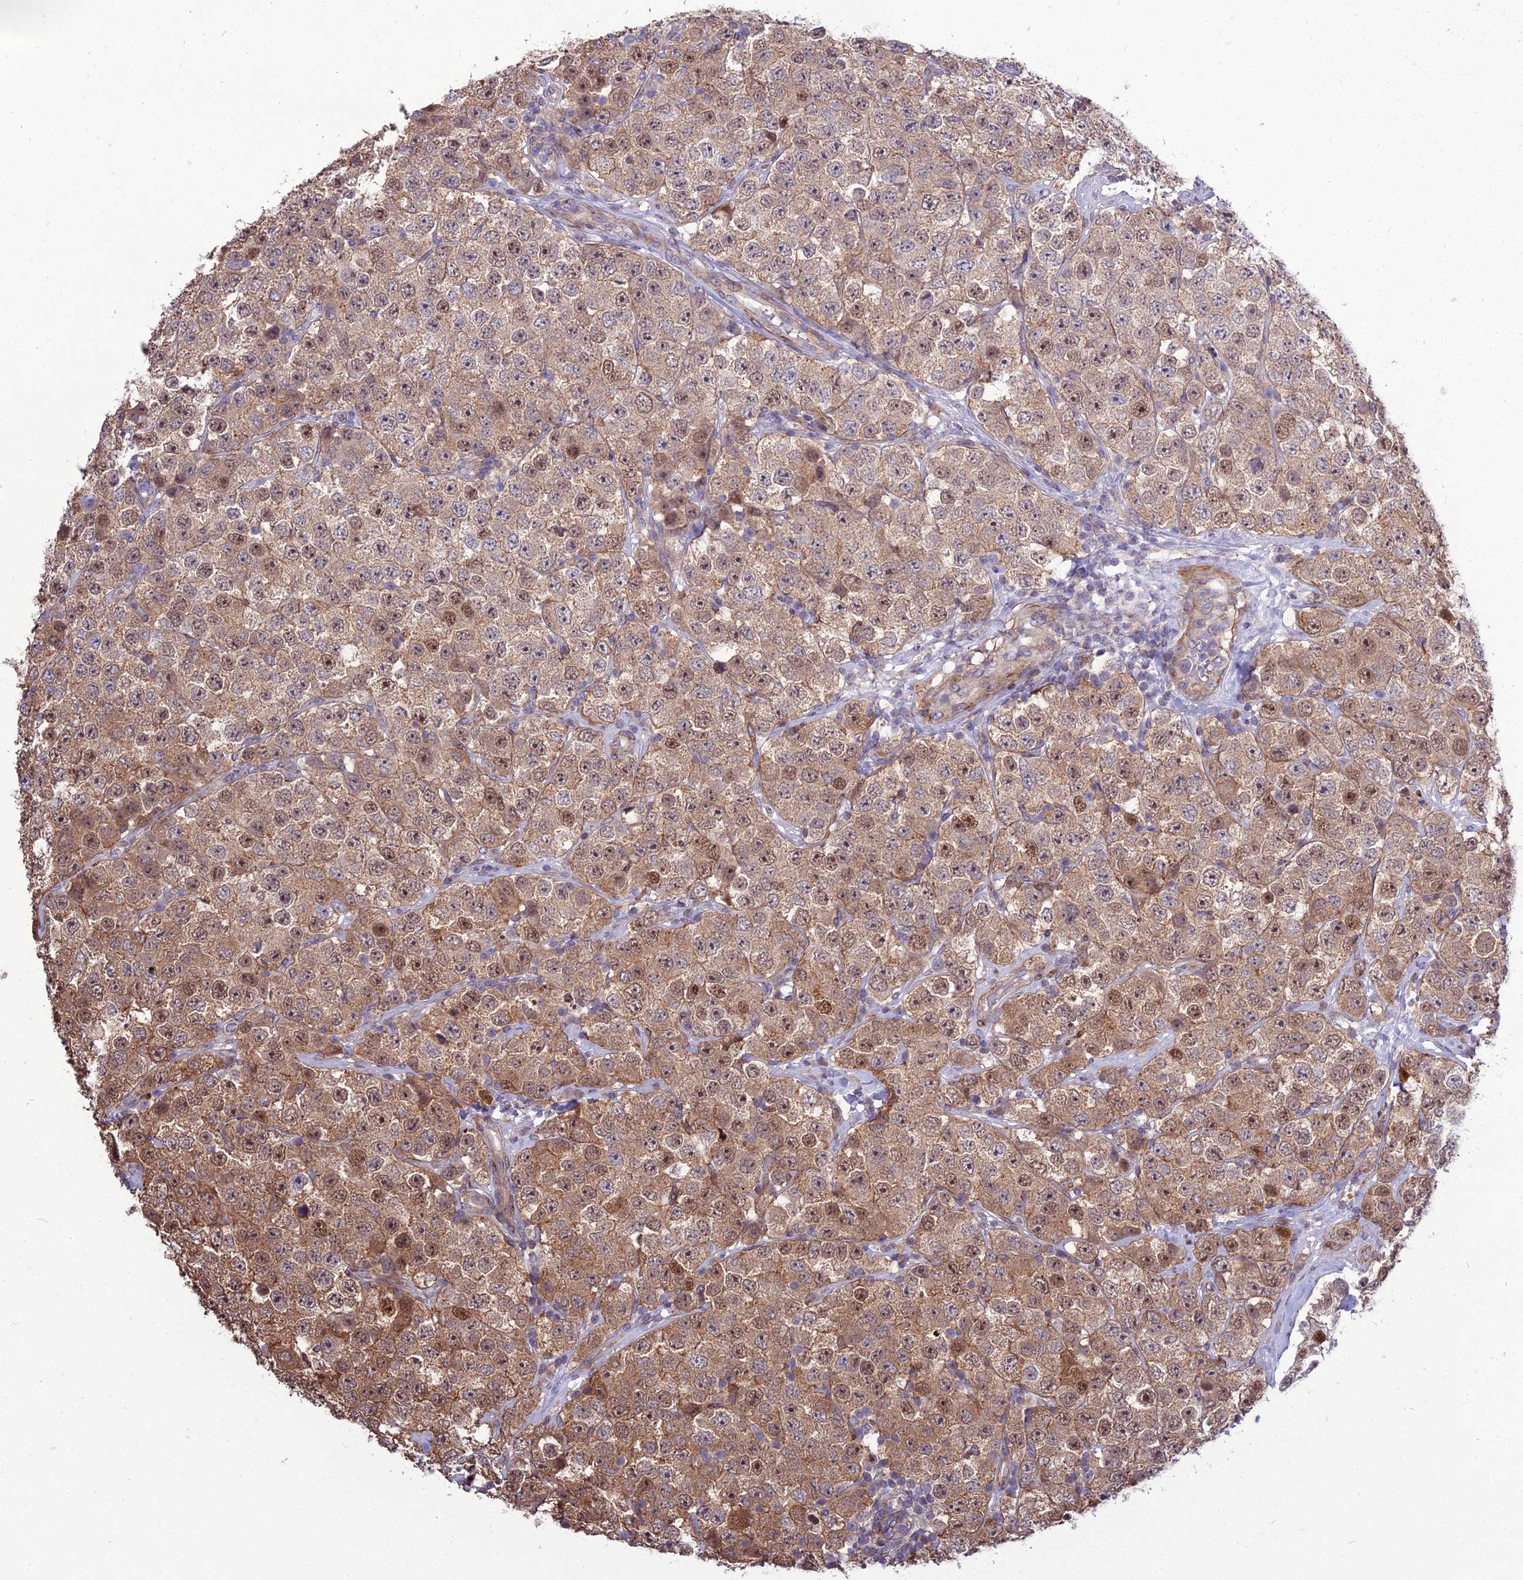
{"staining": {"intensity": "moderate", "quantity": ">75%", "location": "cytoplasmic/membranous,nuclear"}, "tissue": "testis cancer", "cell_type": "Tumor cells", "image_type": "cancer", "snomed": [{"axis": "morphology", "description": "Seminoma, NOS"}, {"axis": "topography", "description": "Testis"}], "caption": "An image of human seminoma (testis) stained for a protein shows moderate cytoplasmic/membranous and nuclear brown staining in tumor cells.", "gene": "TSPYL2", "patient": {"sex": "male", "age": 28}}